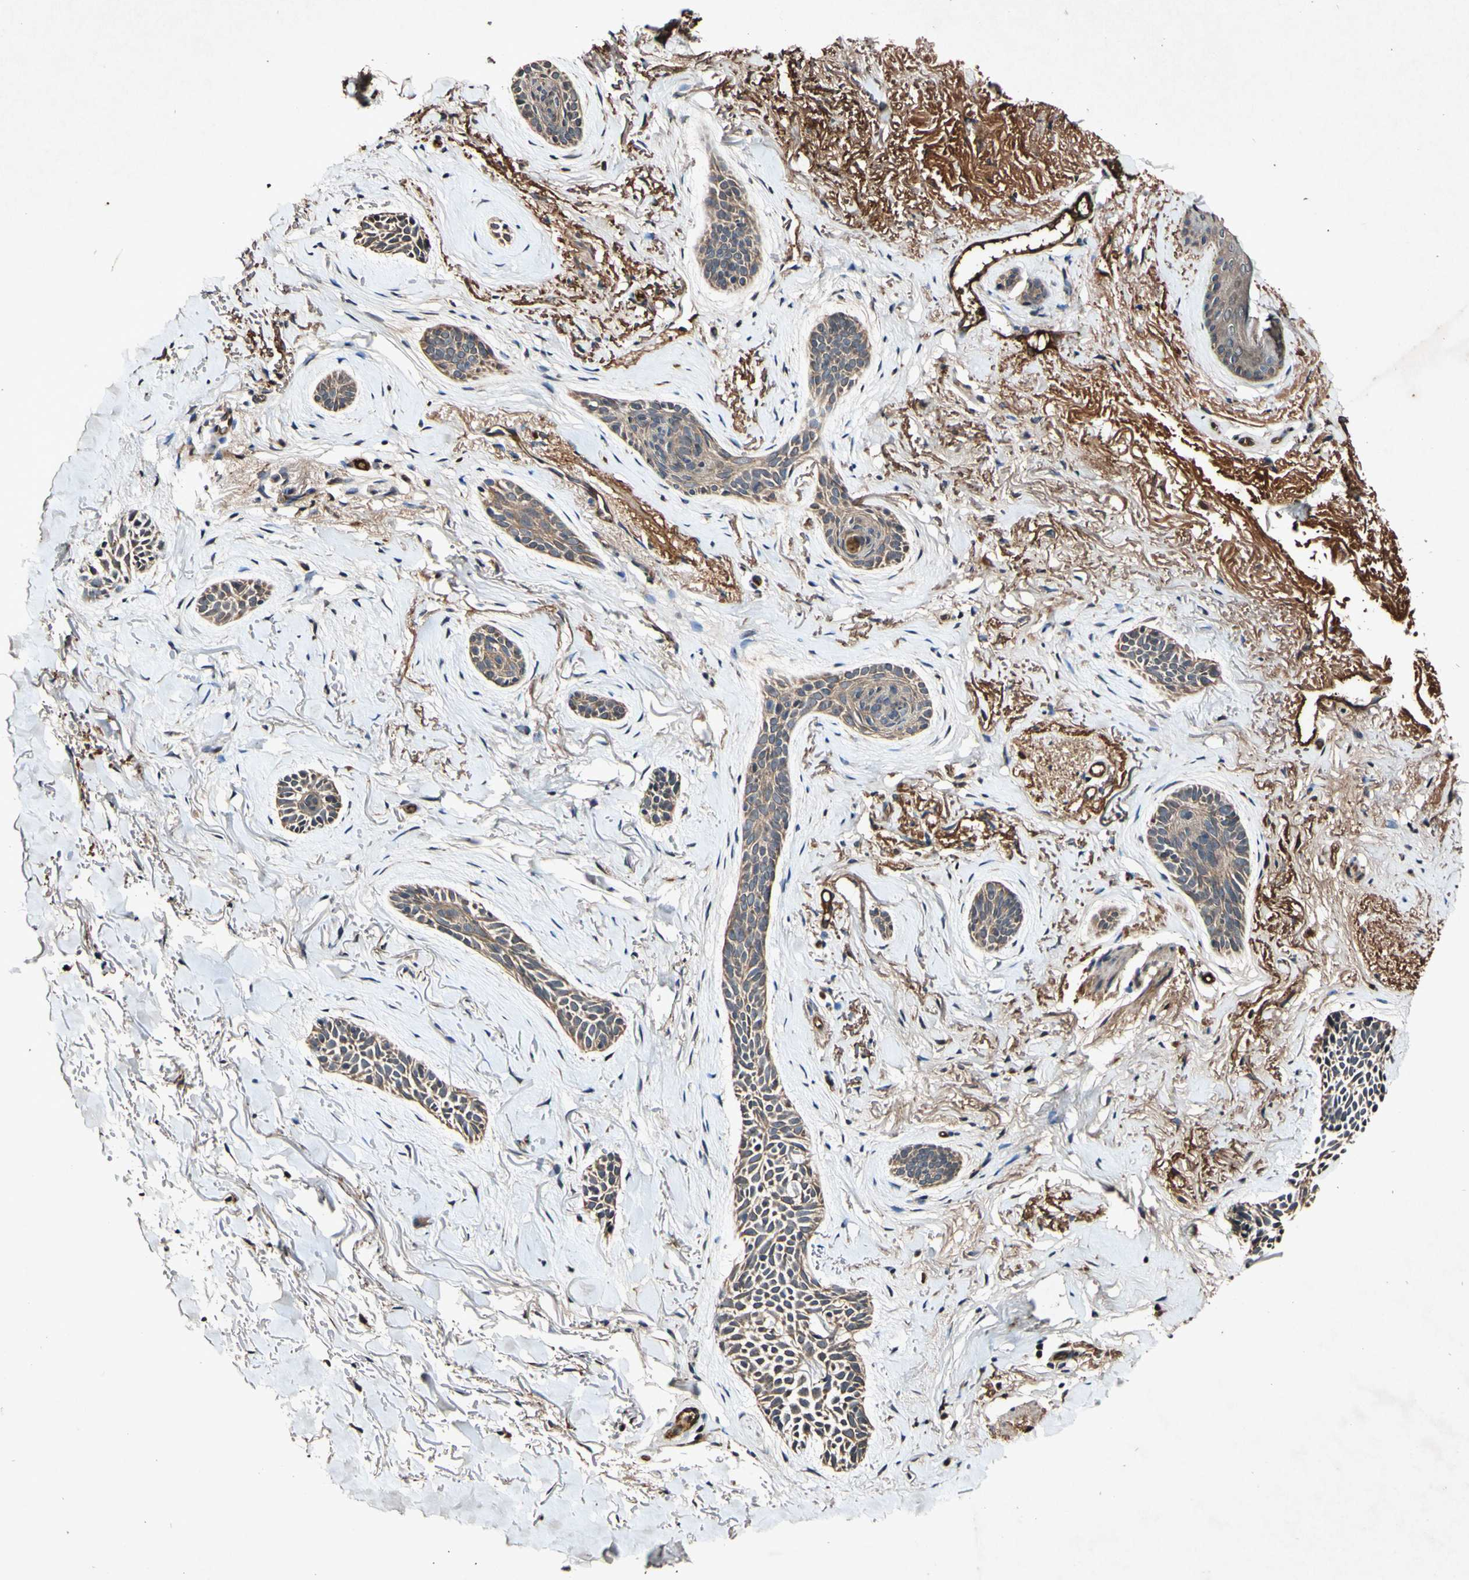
{"staining": {"intensity": "moderate", "quantity": ">75%", "location": "cytoplasmic/membranous"}, "tissue": "skin cancer", "cell_type": "Tumor cells", "image_type": "cancer", "snomed": [{"axis": "morphology", "description": "Basal cell carcinoma"}, {"axis": "topography", "description": "Skin"}], "caption": "Immunohistochemical staining of skin cancer displays medium levels of moderate cytoplasmic/membranous positivity in about >75% of tumor cells.", "gene": "PLAT", "patient": {"sex": "female", "age": 84}}